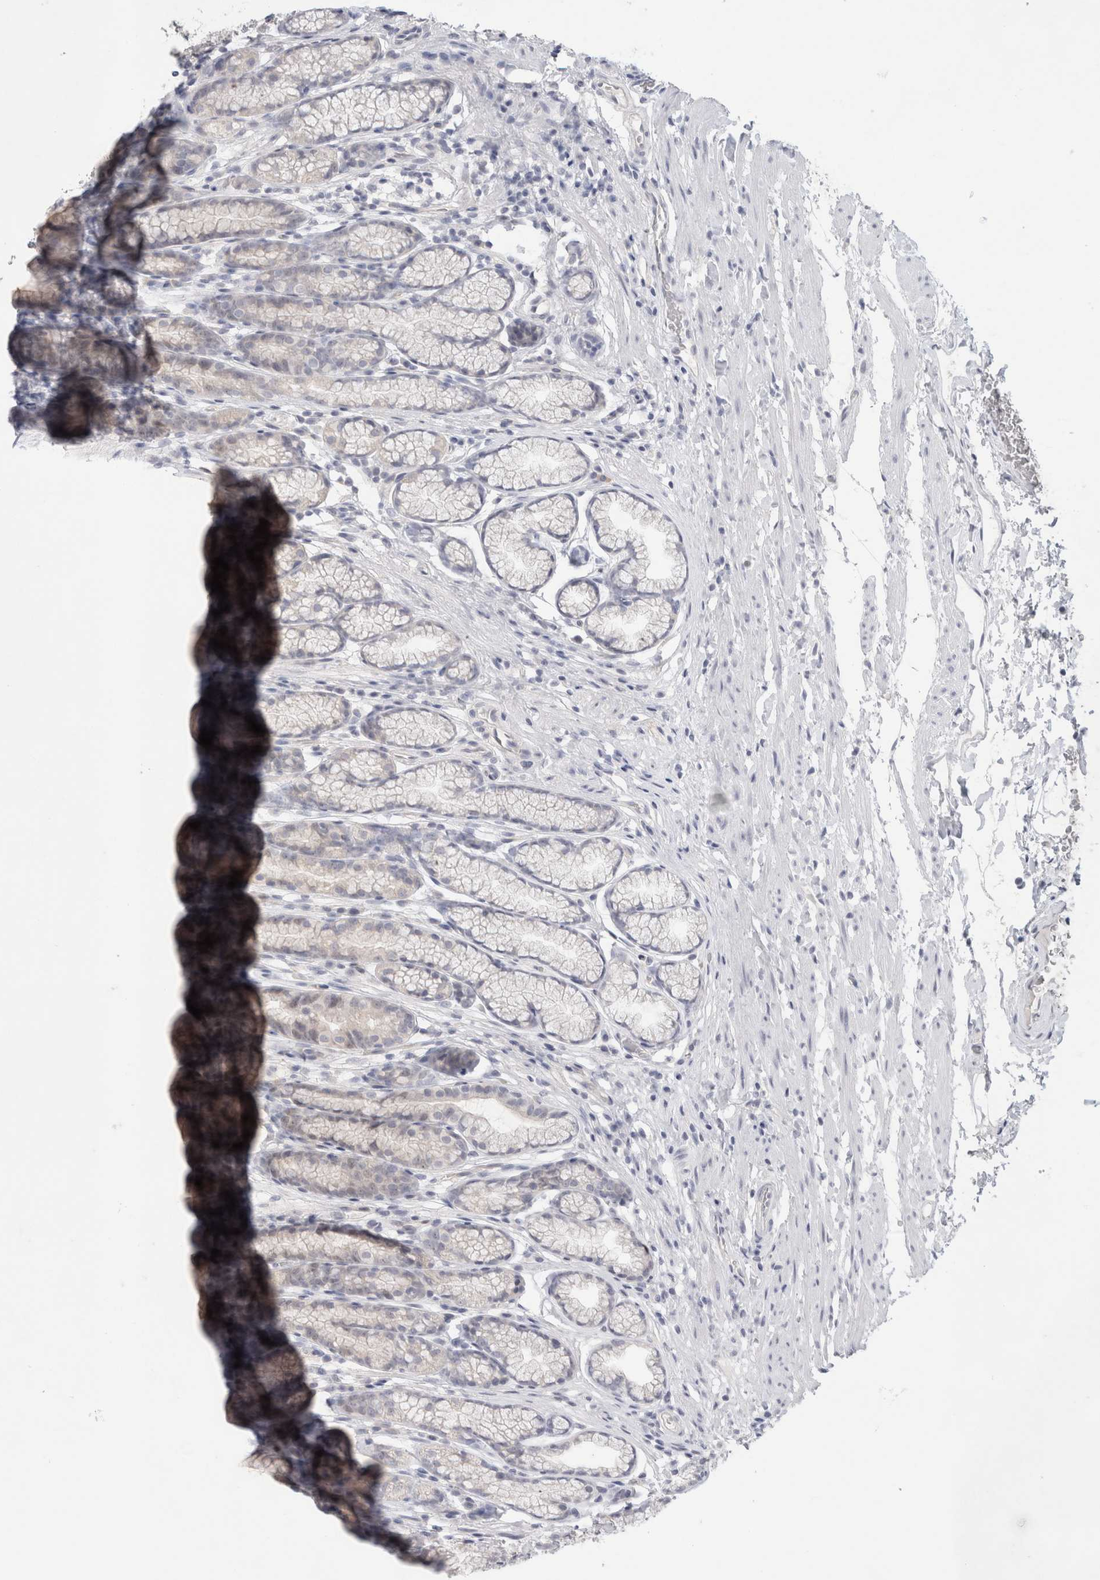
{"staining": {"intensity": "weak", "quantity": "<25%", "location": "cytoplasmic/membranous"}, "tissue": "stomach", "cell_type": "Glandular cells", "image_type": "normal", "snomed": [{"axis": "morphology", "description": "Normal tissue, NOS"}, {"axis": "topography", "description": "Stomach"}], "caption": "Histopathology image shows no significant protein expression in glandular cells of unremarkable stomach.", "gene": "TONSL", "patient": {"sex": "male", "age": 42}}